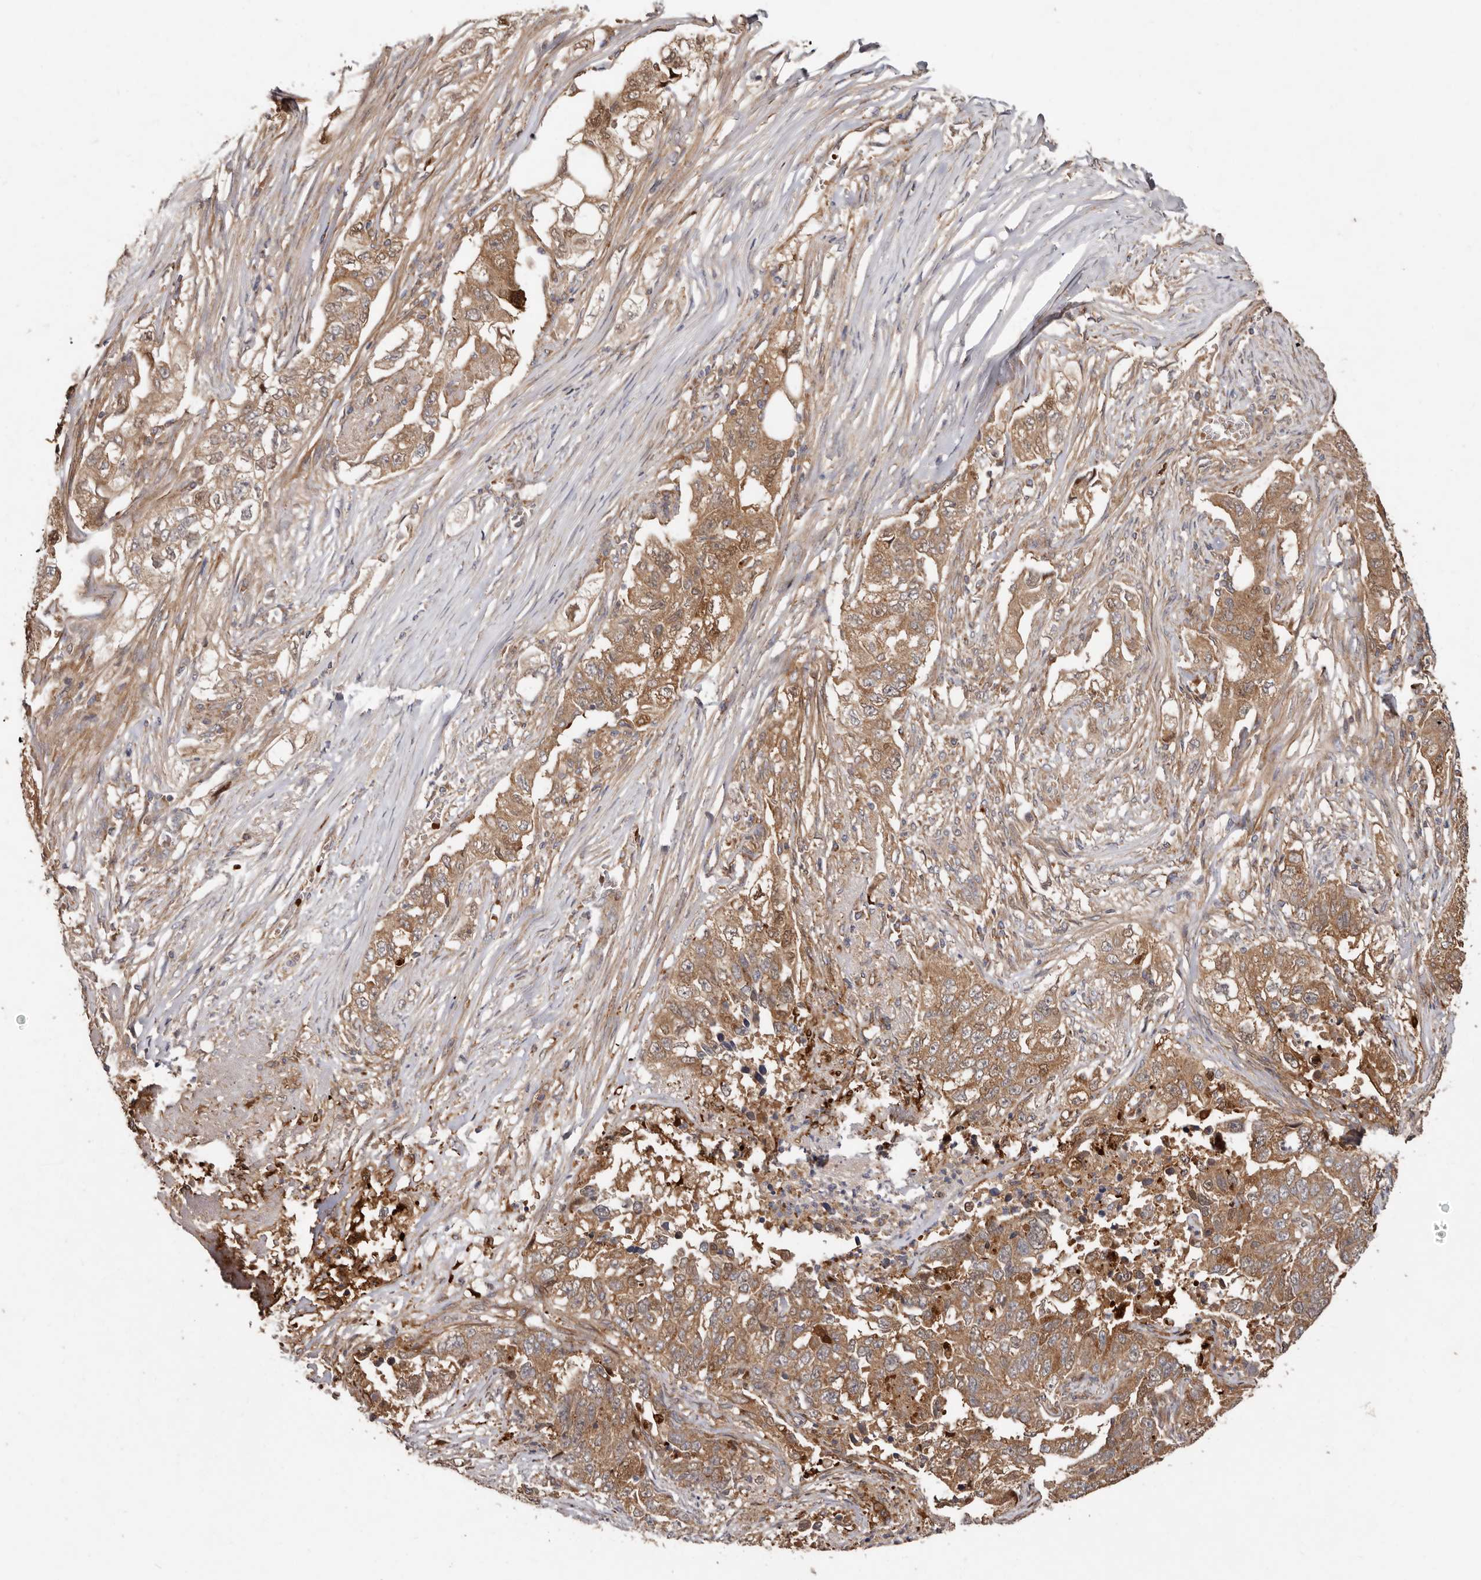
{"staining": {"intensity": "moderate", "quantity": ">75%", "location": "cytoplasmic/membranous"}, "tissue": "lung cancer", "cell_type": "Tumor cells", "image_type": "cancer", "snomed": [{"axis": "morphology", "description": "Adenocarcinoma, NOS"}, {"axis": "topography", "description": "Lung"}], "caption": "Immunohistochemistry histopathology image of neoplastic tissue: human lung cancer stained using immunohistochemistry (IHC) exhibits medium levels of moderate protein expression localized specifically in the cytoplasmic/membranous of tumor cells, appearing as a cytoplasmic/membranous brown color.", "gene": "GOT1L1", "patient": {"sex": "female", "age": 51}}